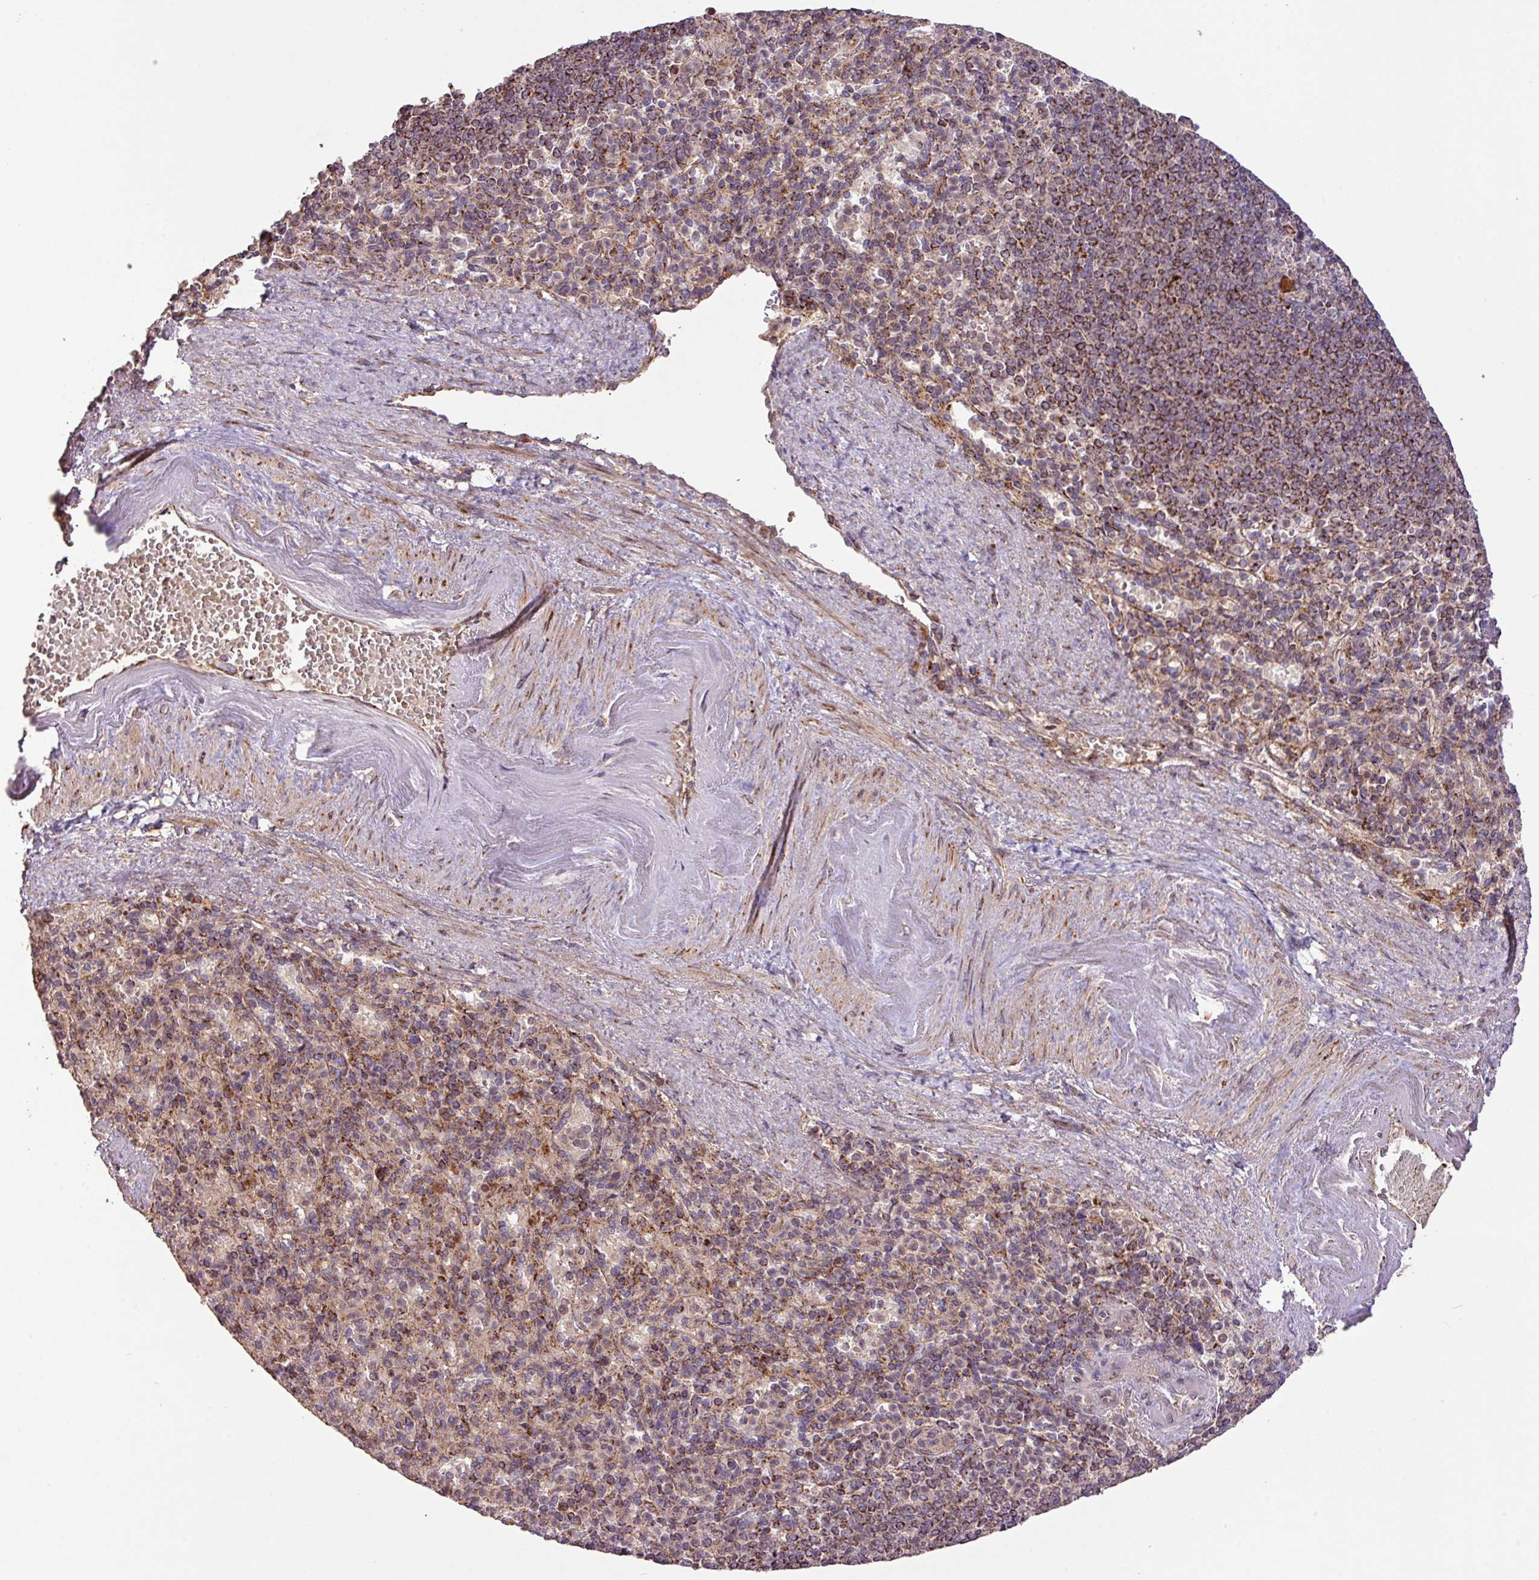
{"staining": {"intensity": "moderate", "quantity": "<25%", "location": "cytoplasmic/membranous"}, "tissue": "spleen", "cell_type": "Cells in red pulp", "image_type": "normal", "snomed": [{"axis": "morphology", "description": "Normal tissue, NOS"}, {"axis": "topography", "description": "Spleen"}], "caption": "A brown stain highlights moderate cytoplasmic/membranous staining of a protein in cells in red pulp of unremarkable human spleen.", "gene": "YPEL1", "patient": {"sex": "female", "age": 74}}